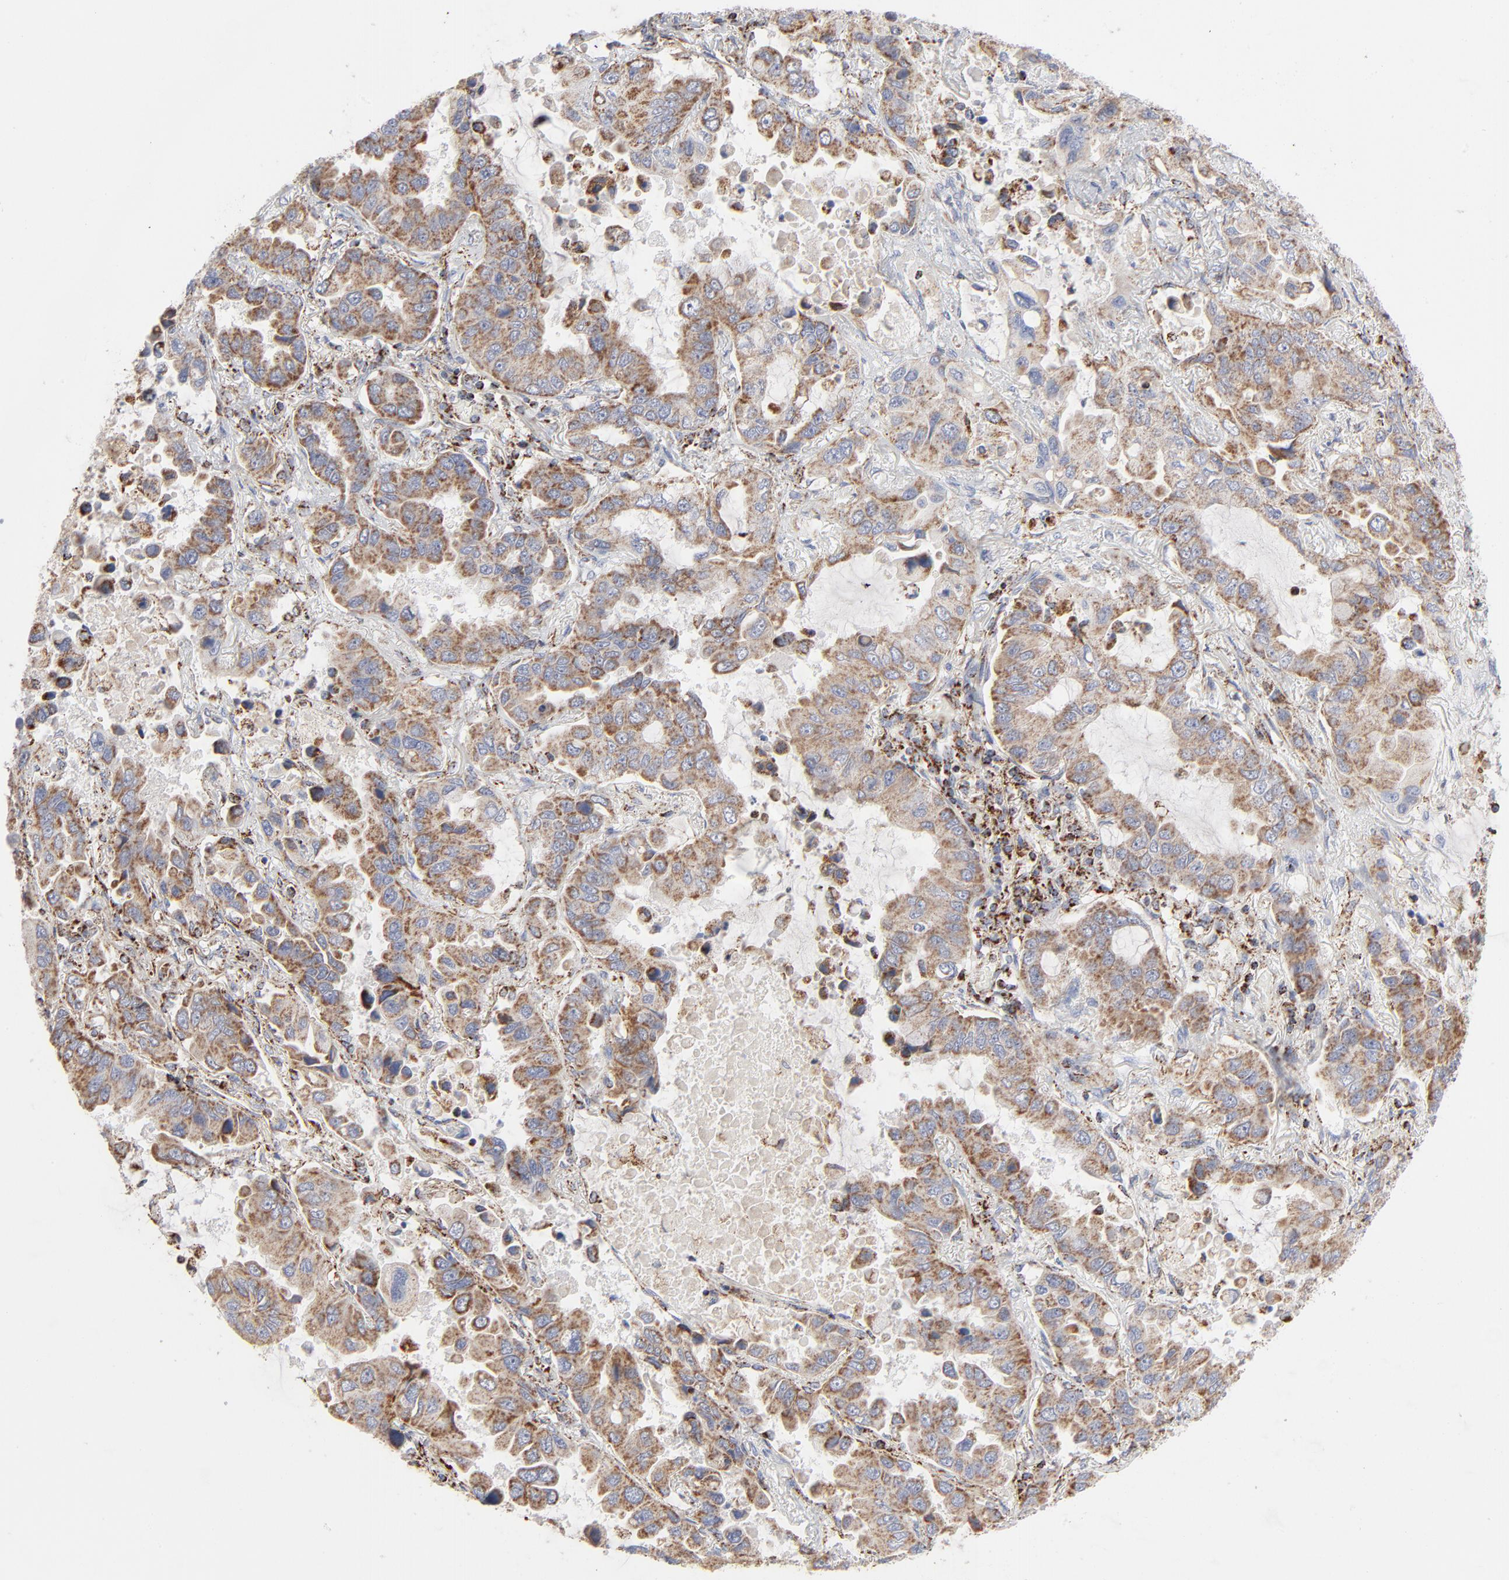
{"staining": {"intensity": "strong", "quantity": ">75%", "location": "cytoplasmic/membranous"}, "tissue": "lung cancer", "cell_type": "Tumor cells", "image_type": "cancer", "snomed": [{"axis": "morphology", "description": "Adenocarcinoma, NOS"}, {"axis": "topography", "description": "Lung"}], "caption": "A brown stain labels strong cytoplasmic/membranous positivity of a protein in human lung adenocarcinoma tumor cells.", "gene": "ASB3", "patient": {"sex": "male", "age": 64}}